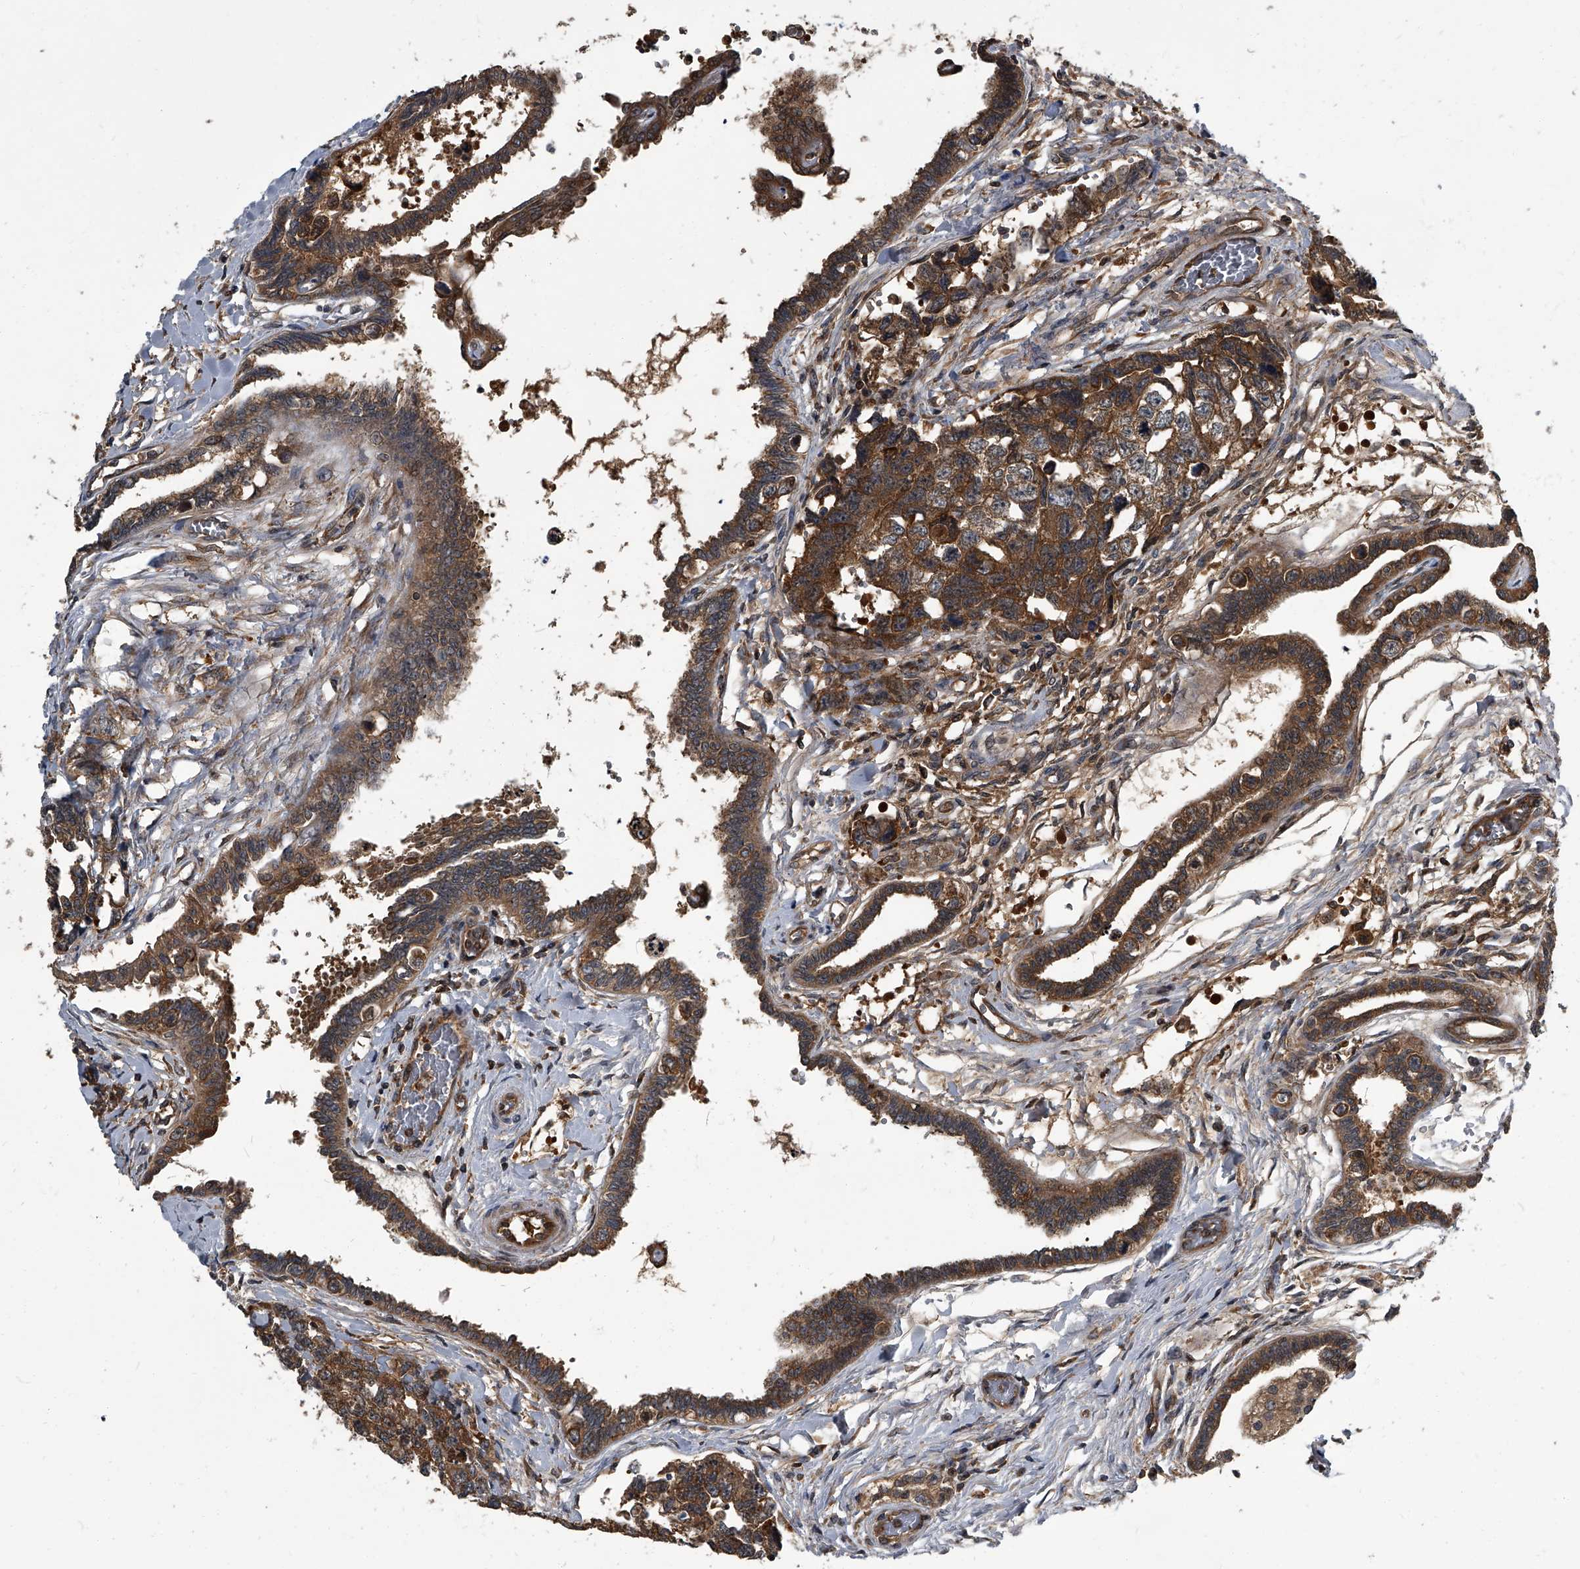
{"staining": {"intensity": "moderate", "quantity": ">75%", "location": "cytoplasmic/membranous"}, "tissue": "testis cancer", "cell_type": "Tumor cells", "image_type": "cancer", "snomed": [{"axis": "morphology", "description": "Carcinoma, Embryonal, NOS"}, {"axis": "topography", "description": "Testis"}], "caption": "A photomicrograph of testis embryonal carcinoma stained for a protein shows moderate cytoplasmic/membranous brown staining in tumor cells. (IHC, brightfield microscopy, high magnification).", "gene": "CDV3", "patient": {"sex": "male", "age": 31}}